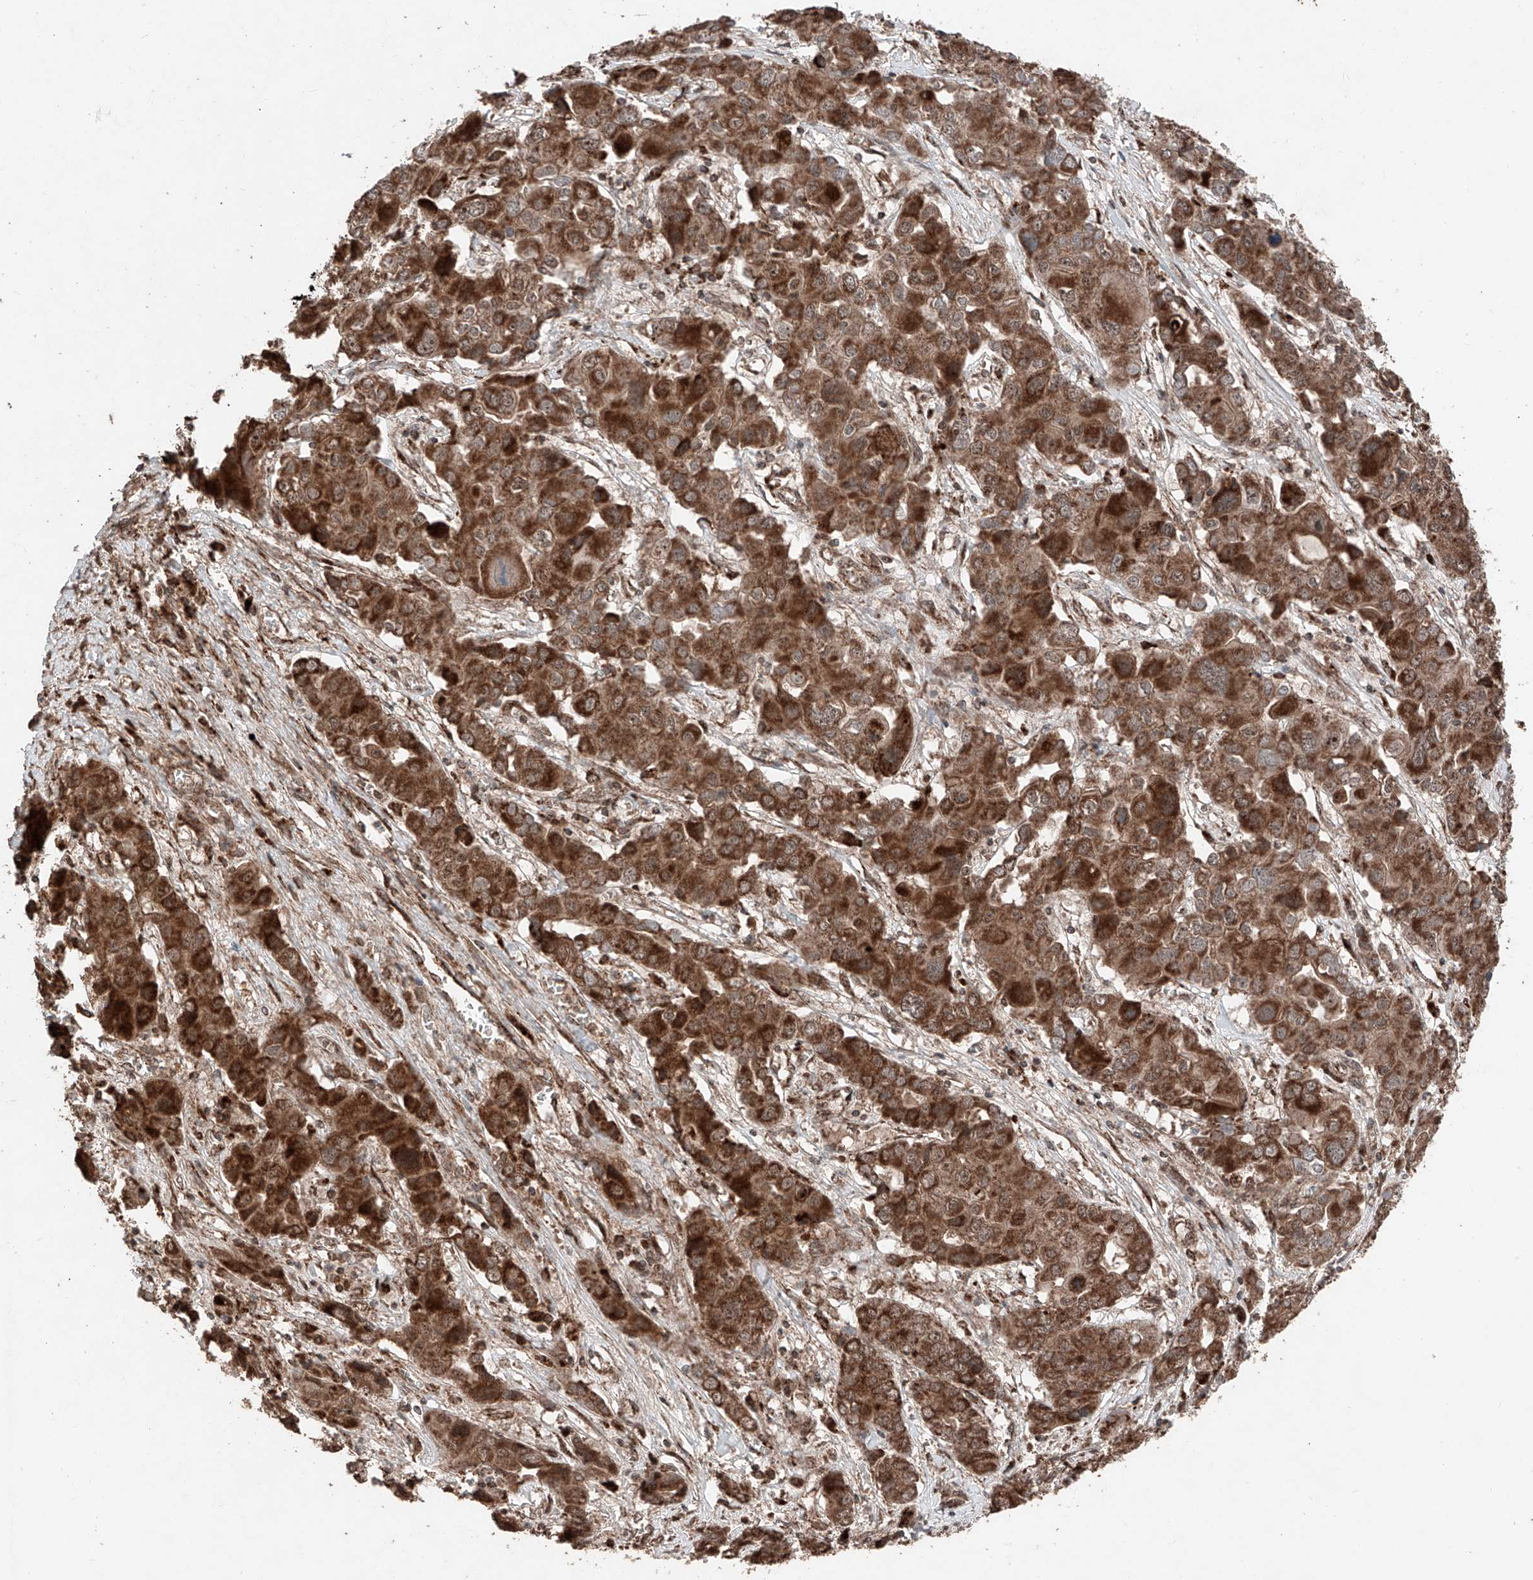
{"staining": {"intensity": "strong", "quantity": ">75%", "location": "cytoplasmic/membranous"}, "tissue": "liver cancer", "cell_type": "Tumor cells", "image_type": "cancer", "snomed": [{"axis": "morphology", "description": "Cholangiocarcinoma"}, {"axis": "topography", "description": "Liver"}], "caption": "Immunohistochemistry (IHC) histopathology image of cholangiocarcinoma (liver) stained for a protein (brown), which displays high levels of strong cytoplasmic/membranous expression in about >75% of tumor cells.", "gene": "ZSCAN29", "patient": {"sex": "male", "age": 67}}